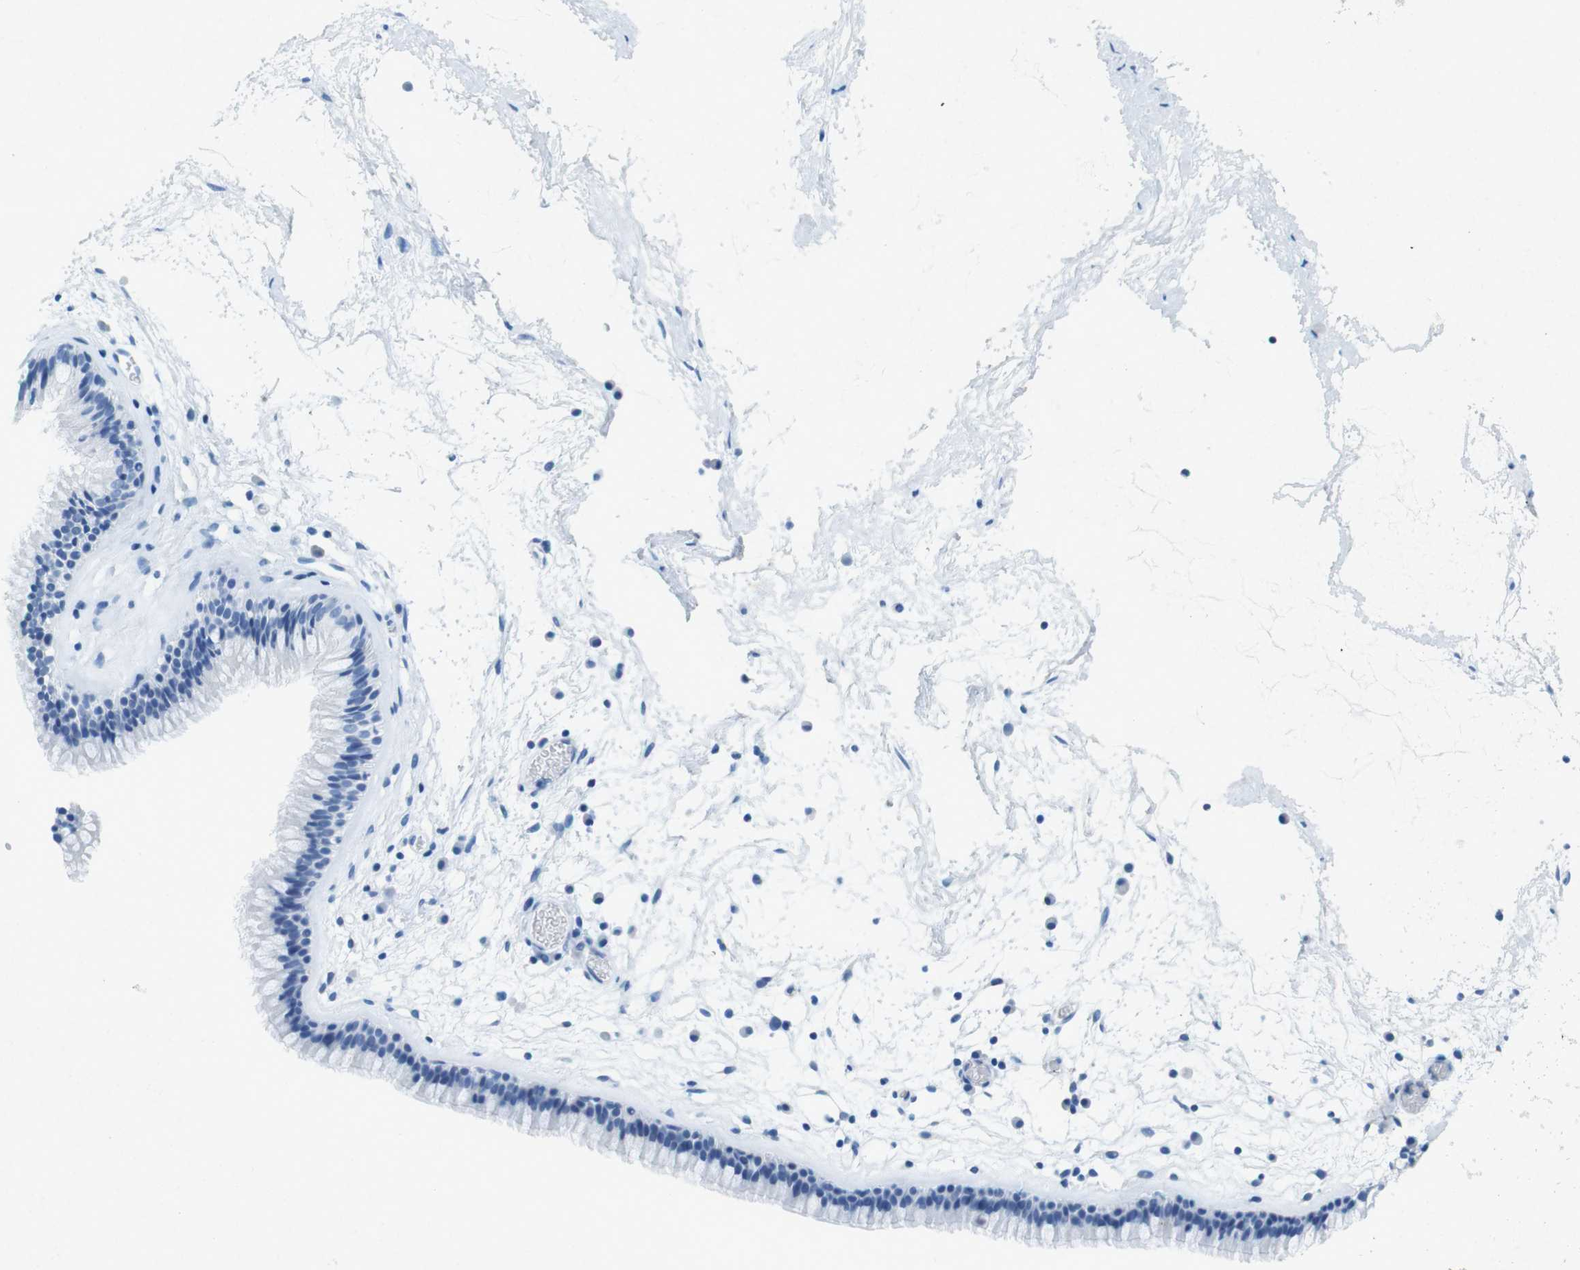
{"staining": {"intensity": "negative", "quantity": "none", "location": "none"}, "tissue": "nasopharynx", "cell_type": "Respiratory epithelial cells", "image_type": "normal", "snomed": [{"axis": "morphology", "description": "Normal tissue, NOS"}, {"axis": "morphology", "description": "Inflammation, NOS"}, {"axis": "topography", "description": "Nasopharynx"}], "caption": "An immunohistochemistry (IHC) micrograph of normal nasopharynx is shown. There is no staining in respiratory epithelial cells of nasopharynx.", "gene": "CTAG1B", "patient": {"sex": "male", "age": 48}}